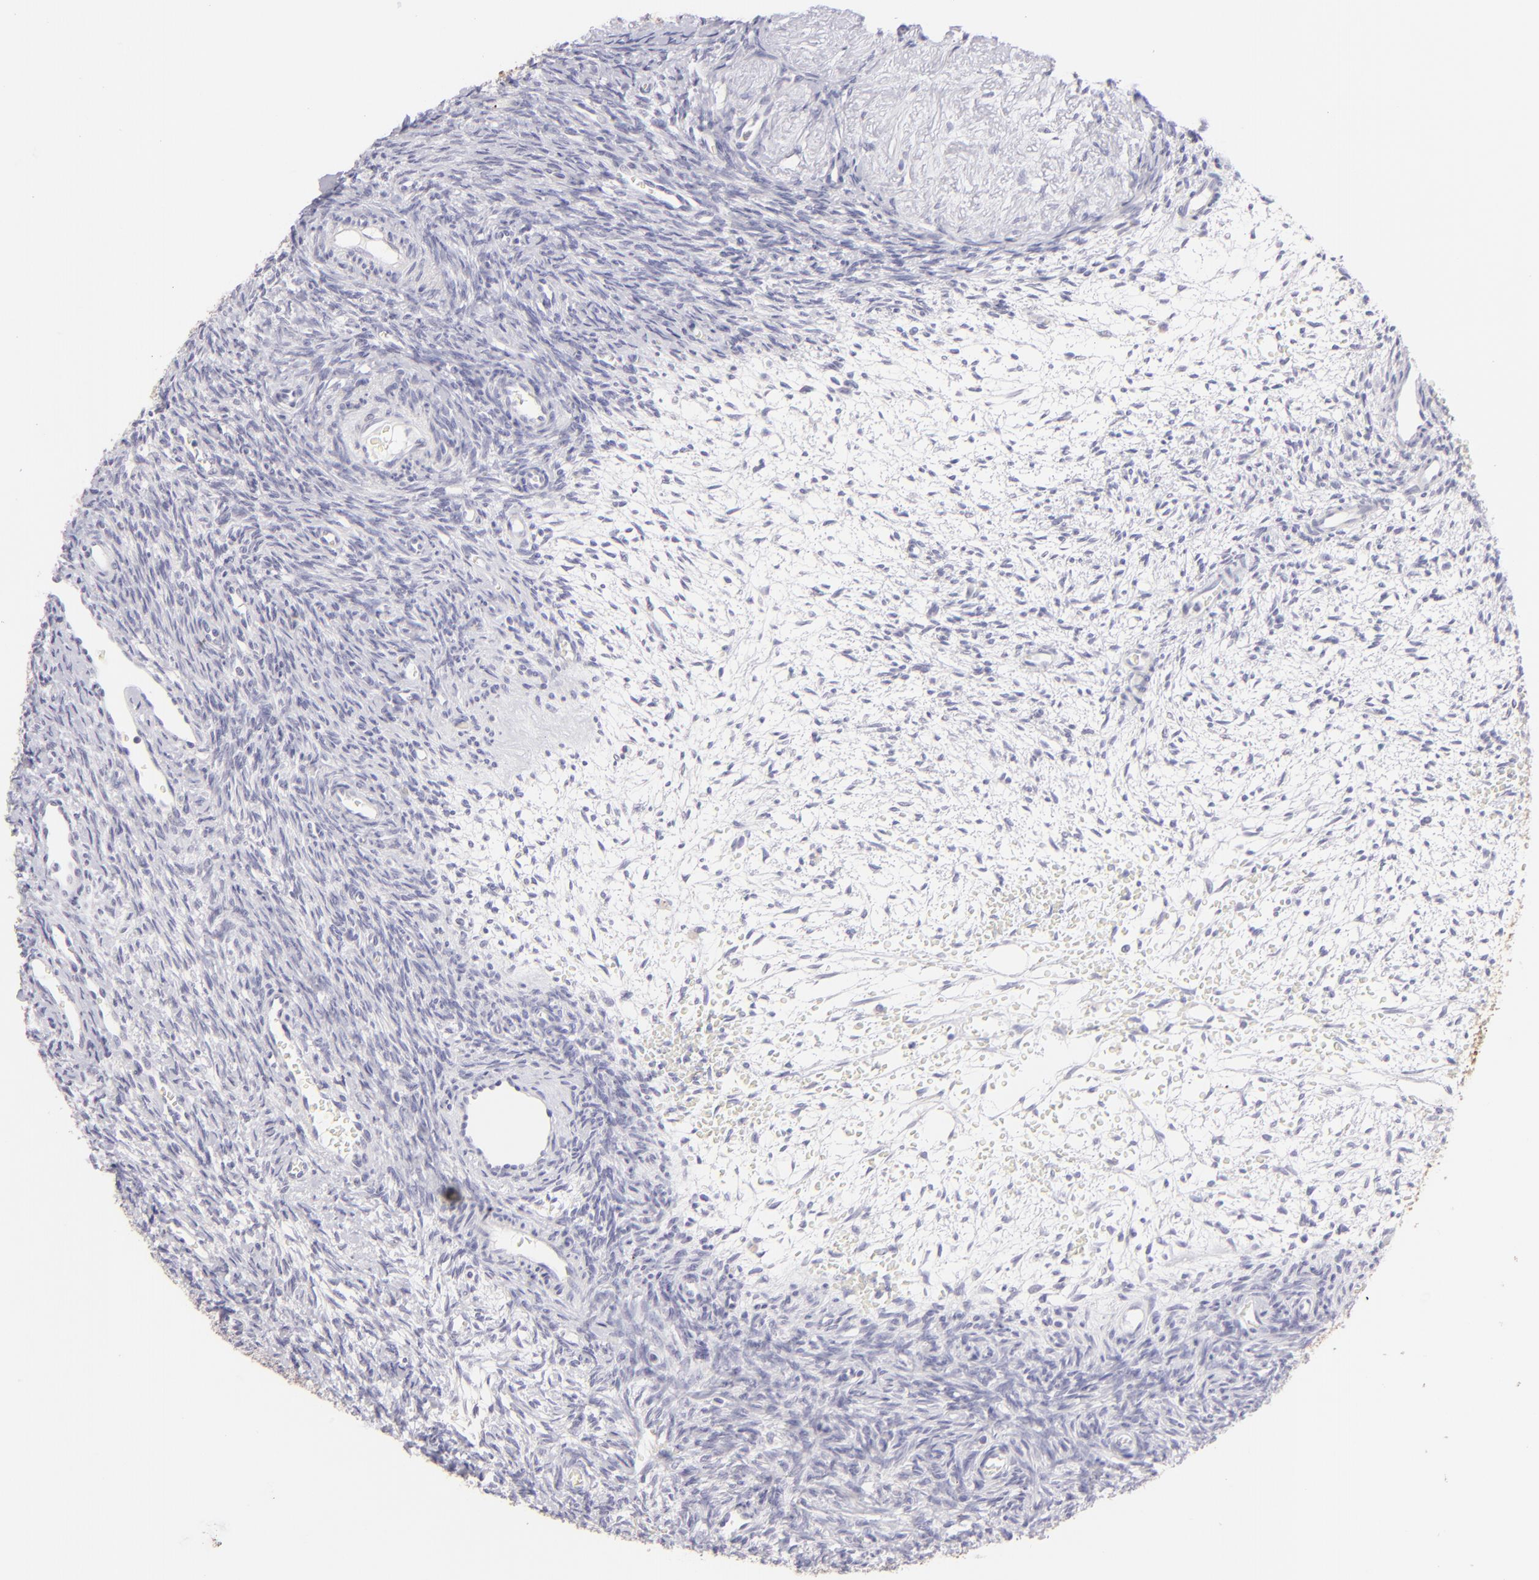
{"staining": {"intensity": "negative", "quantity": "none", "location": "none"}, "tissue": "ovary", "cell_type": "Follicle cells", "image_type": "normal", "snomed": [{"axis": "morphology", "description": "Normal tissue, NOS"}, {"axis": "topography", "description": "Ovary"}], "caption": "A high-resolution image shows IHC staining of benign ovary, which displays no significant staining in follicle cells.", "gene": "CLDN4", "patient": {"sex": "female", "age": 39}}